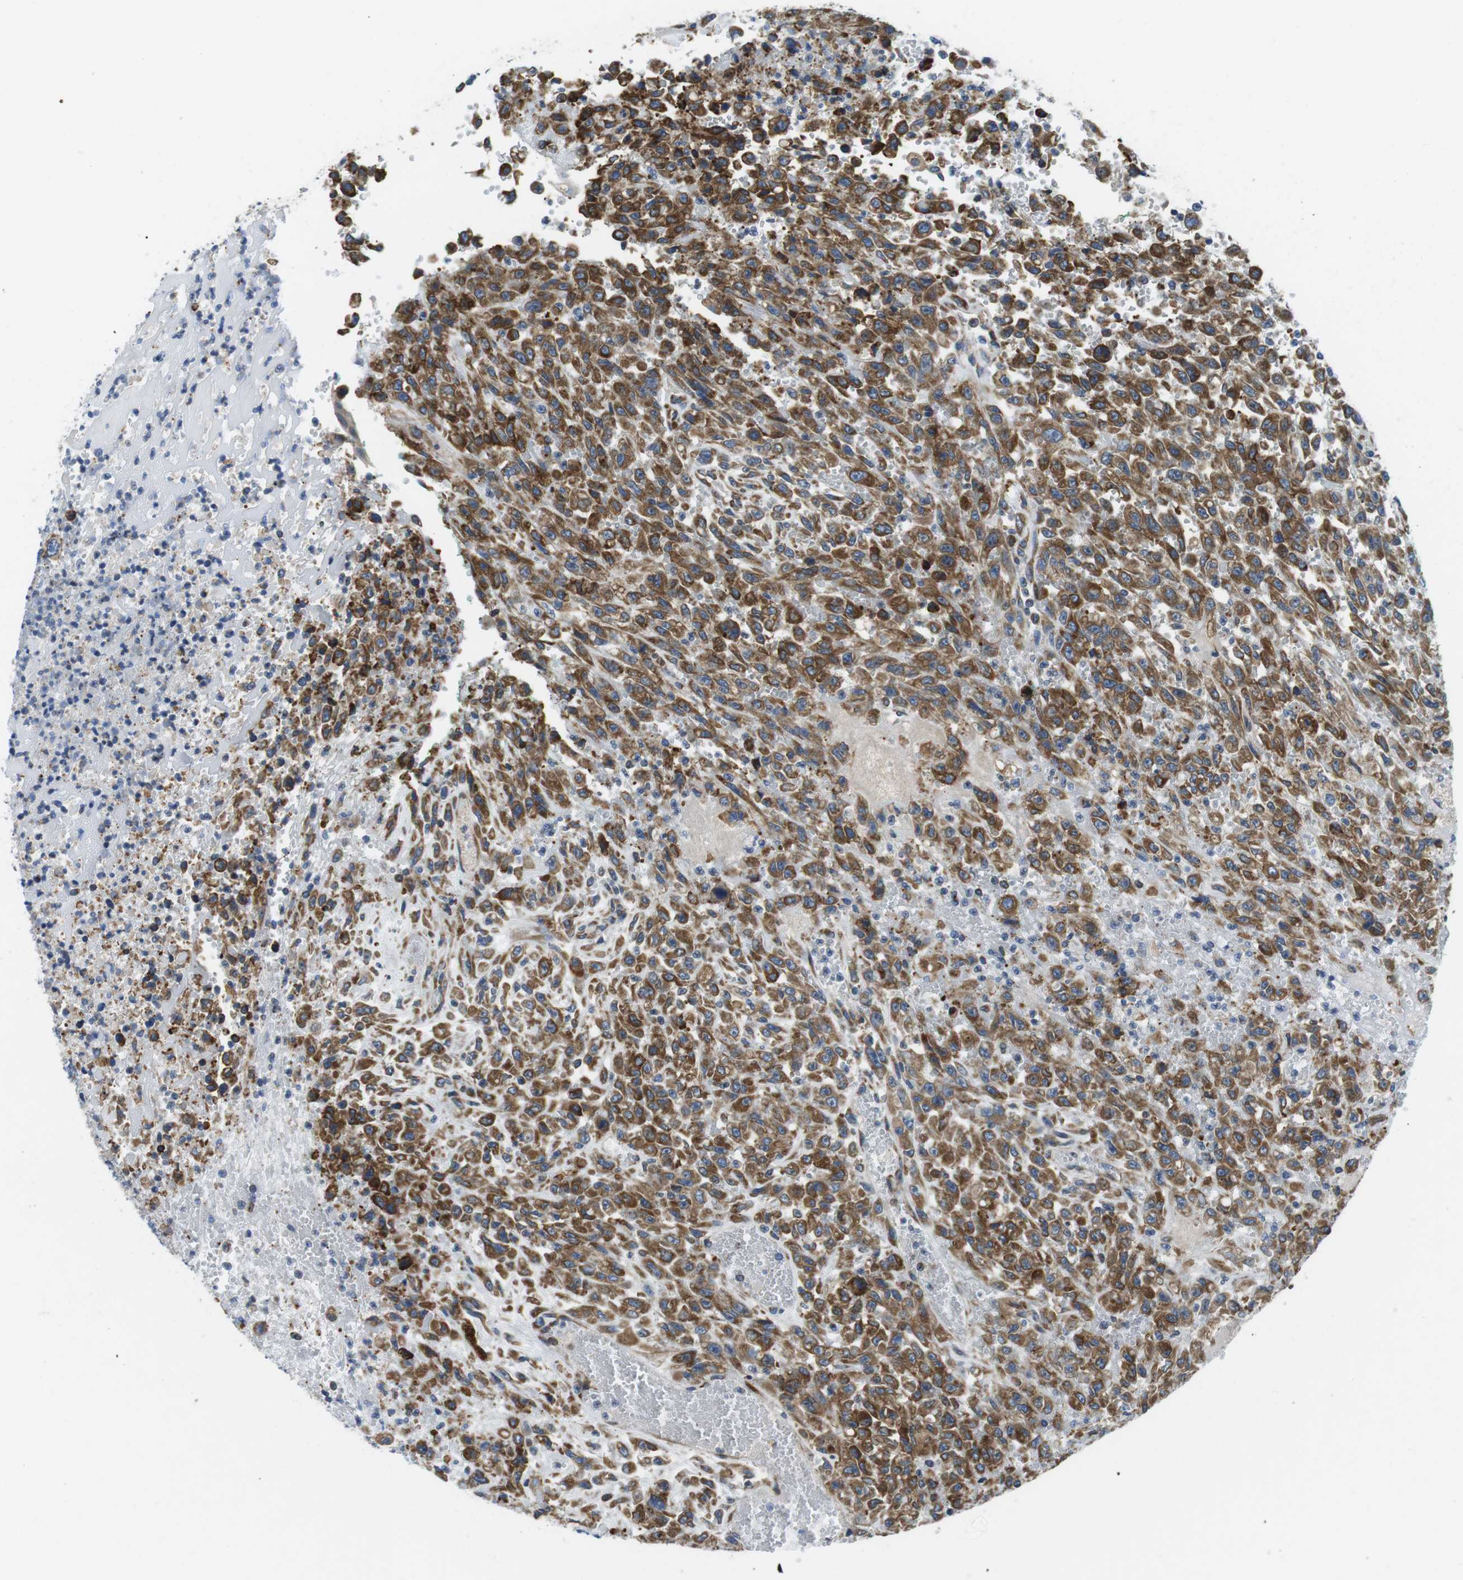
{"staining": {"intensity": "moderate", "quantity": ">75%", "location": "cytoplasmic/membranous"}, "tissue": "urothelial cancer", "cell_type": "Tumor cells", "image_type": "cancer", "snomed": [{"axis": "morphology", "description": "Urothelial carcinoma, High grade"}, {"axis": "topography", "description": "Urinary bladder"}], "caption": "Protein staining reveals moderate cytoplasmic/membranous expression in approximately >75% of tumor cells in urothelial carcinoma (high-grade).", "gene": "UGGT1", "patient": {"sex": "male", "age": 46}}